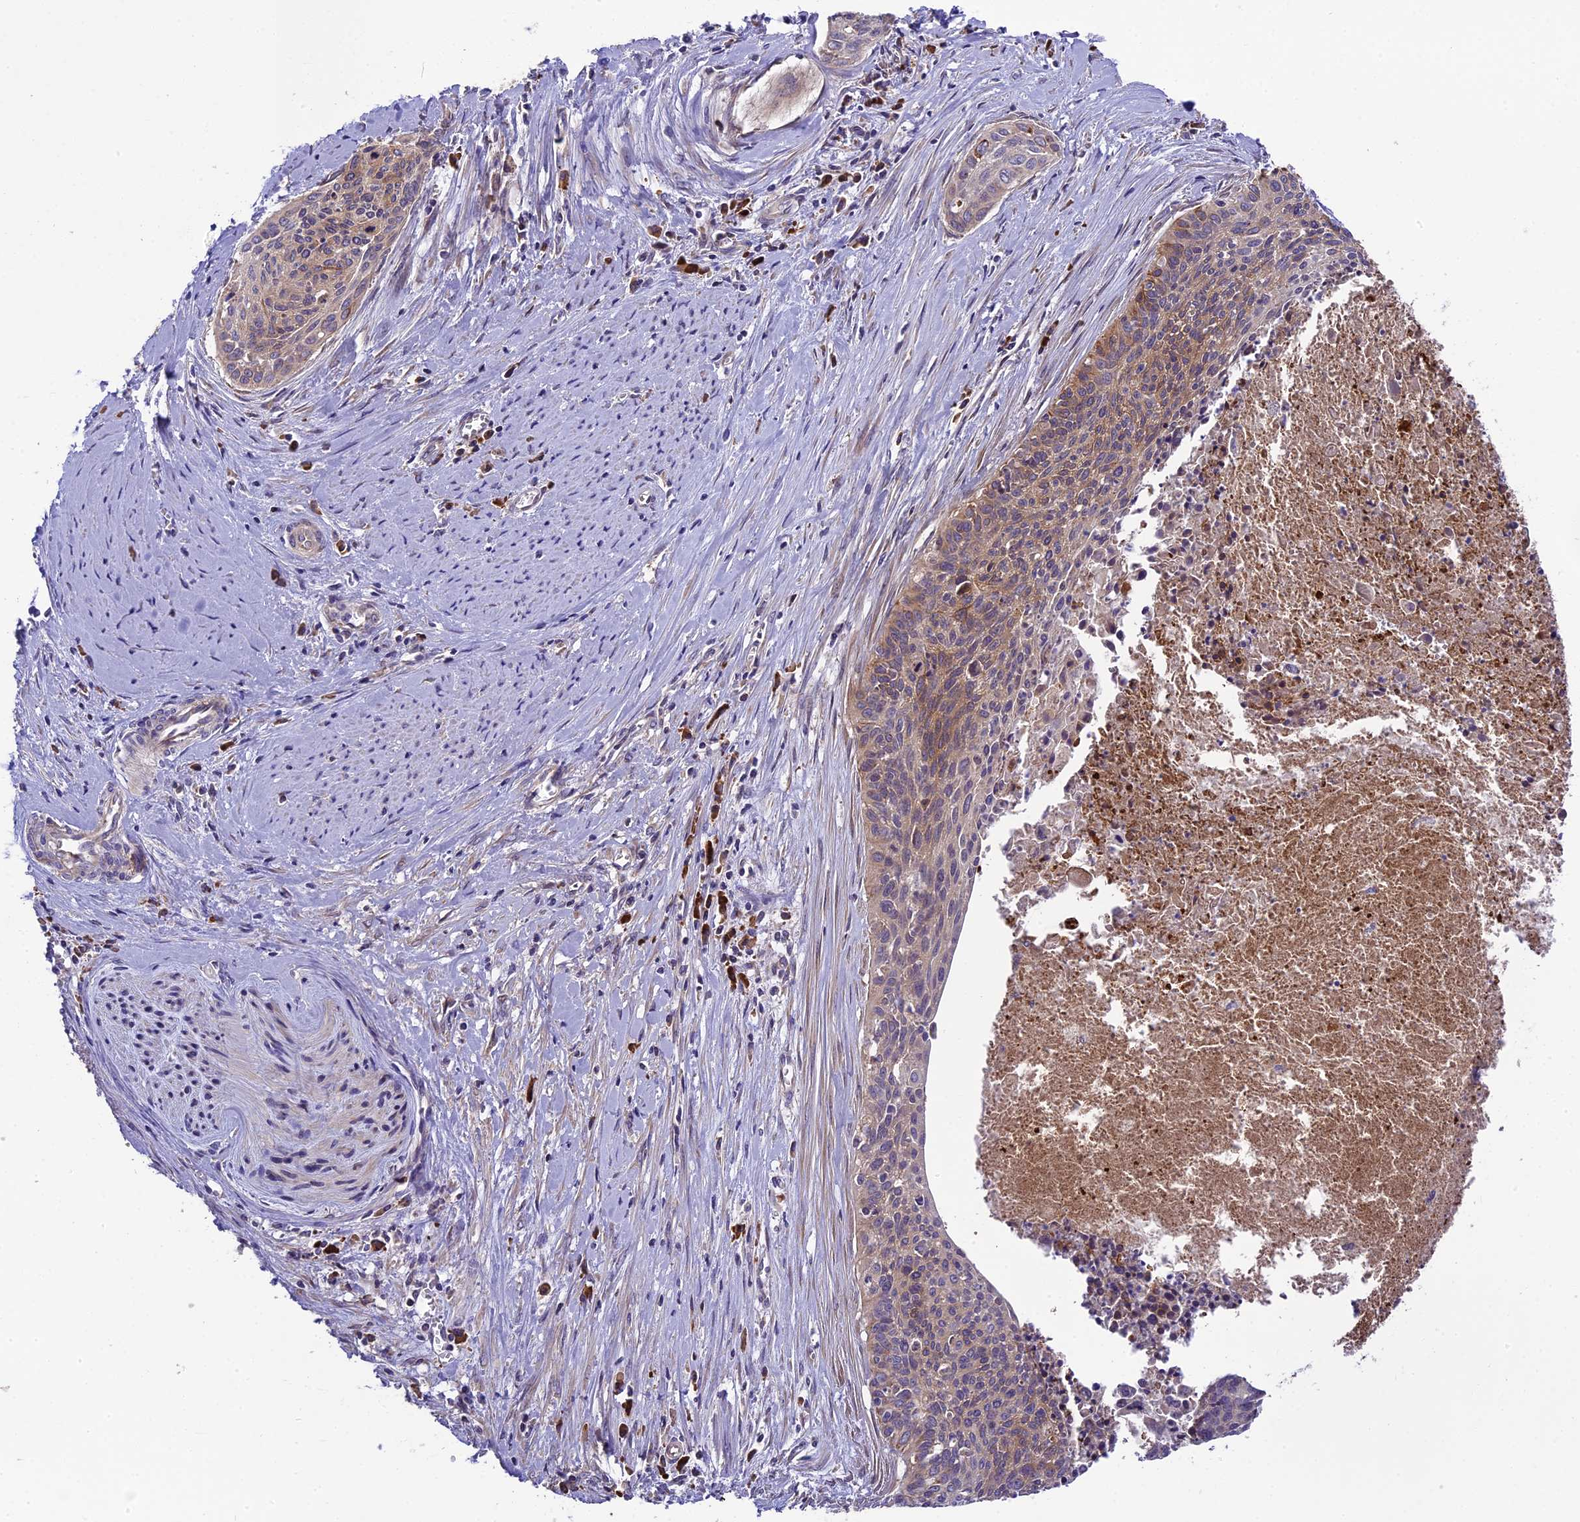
{"staining": {"intensity": "weak", "quantity": "25%-75%", "location": "cytoplasmic/membranous"}, "tissue": "cervical cancer", "cell_type": "Tumor cells", "image_type": "cancer", "snomed": [{"axis": "morphology", "description": "Squamous cell carcinoma, NOS"}, {"axis": "topography", "description": "Cervix"}], "caption": "High-power microscopy captured an immunohistochemistry (IHC) photomicrograph of squamous cell carcinoma (cervical), revealing weak cytoplasmic/membranous positivity in approximately 25%-75% of tumor cells. (DAB (3,3'-diaminobenzidine) = brown stain, brightfield microscopy at high magnification).", "gene": "ABCC10", "patient": {"sex": "female", "age": 55}}